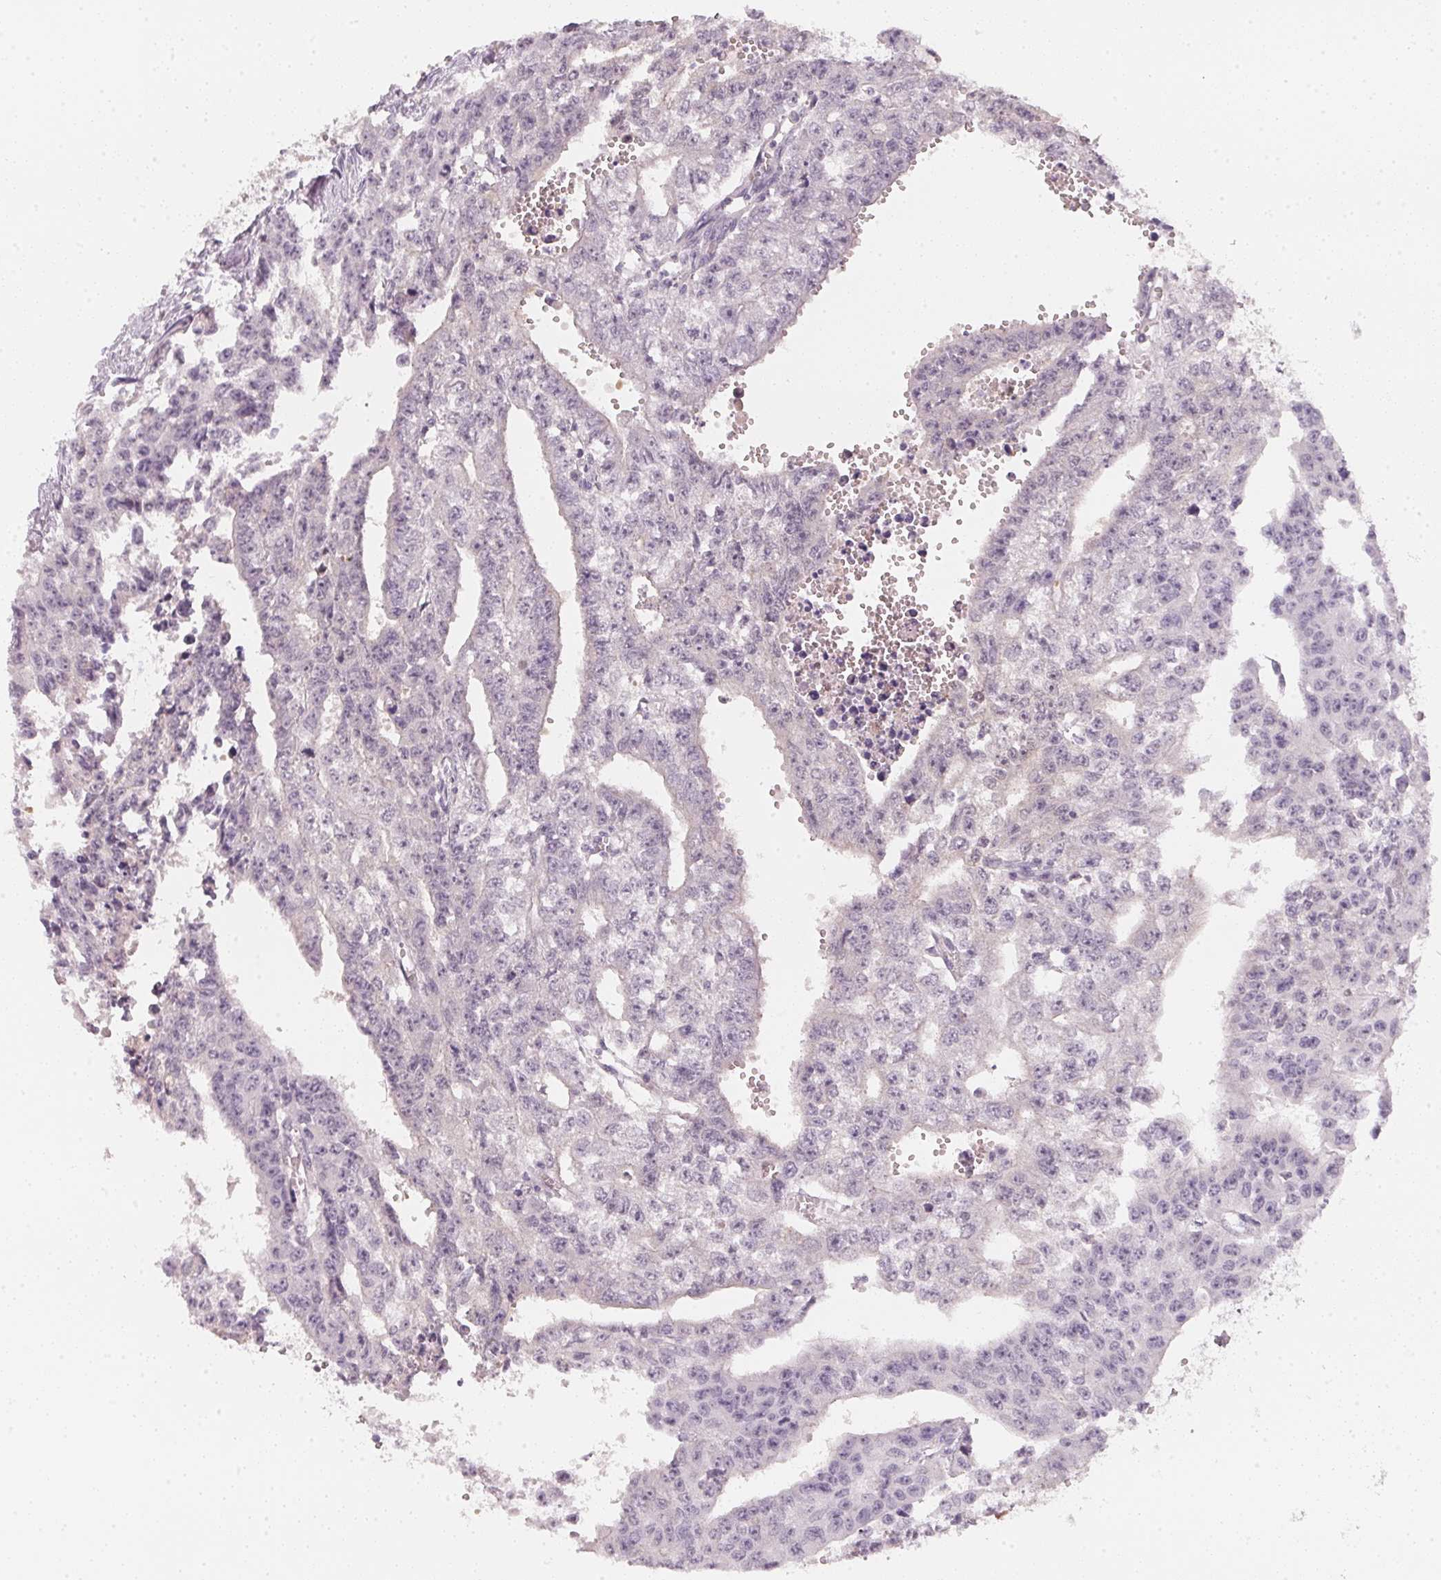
{"staining": {"intensity": "negative", "quantity": "none", "location": "none"}, "tissue": "testis cancer", "cell_type": "Tumor cells", "image_type": "cancer", "snomed": [{"axis": "morphology", "description": "Carcinoma, Embryonal, NOS"}, {"axis": "morphology", "description": "Teratoma, malignant, NOS"}, {"axis": "topography", "description": "Testis"}], "caption": "Immunohistochemistry micrograph of testis cancer stained for a protein (brown), which demonstrates no expression in tumor cells.", "gene": "CFAP276", "patient": {"sex": "male", "age": 24}}